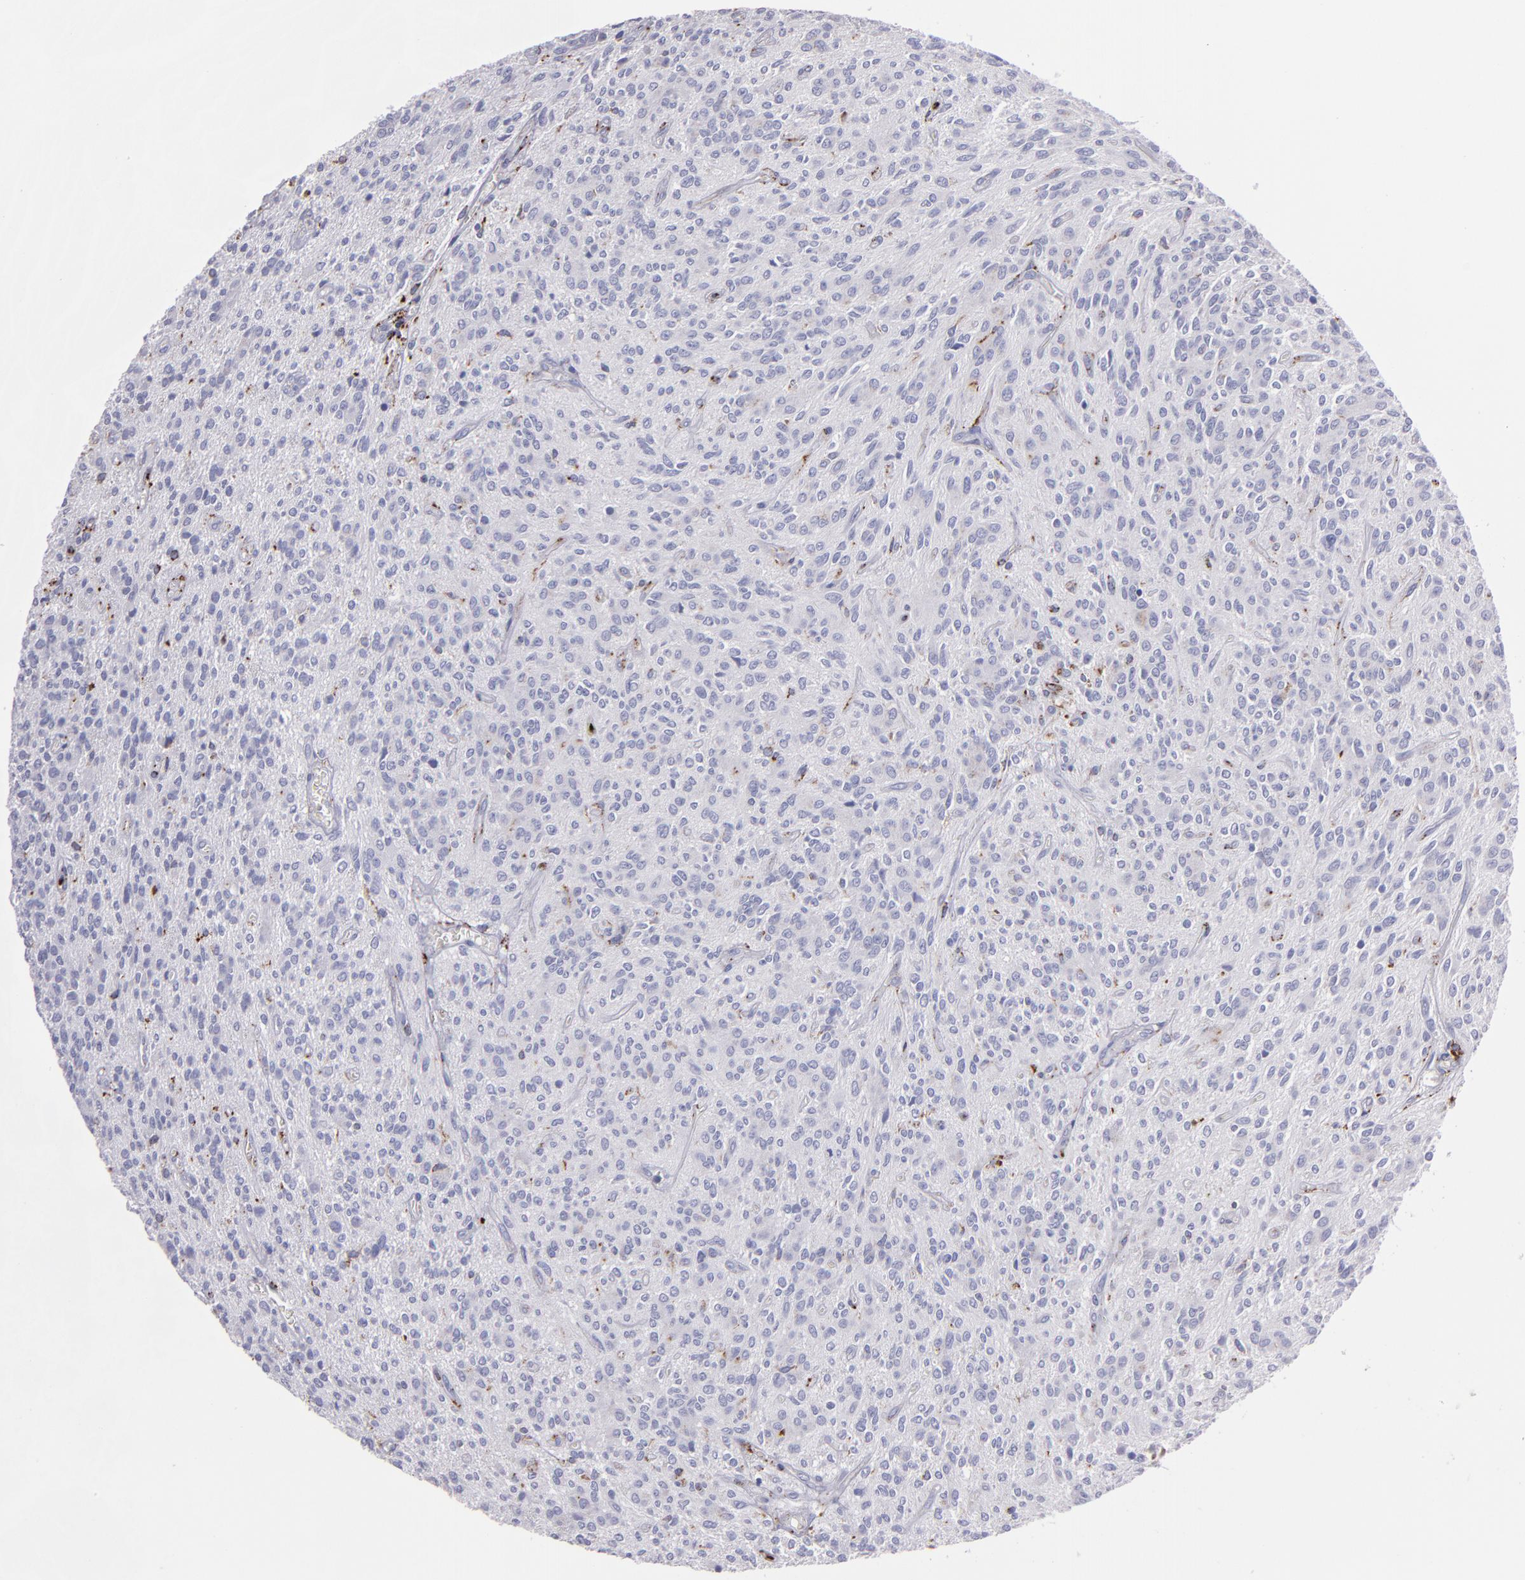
{"staining": {"intensity": "moderate", "quantity": "<25%", "location": "cytoplasmic/membranous"}, "tissue": "glioma", "cell_type": "Tumor cells", "image_type": "cancer", "snomed": [{"axis": "morphology", "description": "Glioma, malignant, Low grade"}, {"axis": "topography", "description": "Brain"}], "caption": "There is low levels of moderate cytoplasmic/membranous staining in tumor cells of malignant glioma (low-grade), as demonstrated by immunohistochemical staining (brown color).", "gene": "CTSS", "patient": {"sex": "female", "age": 15}}